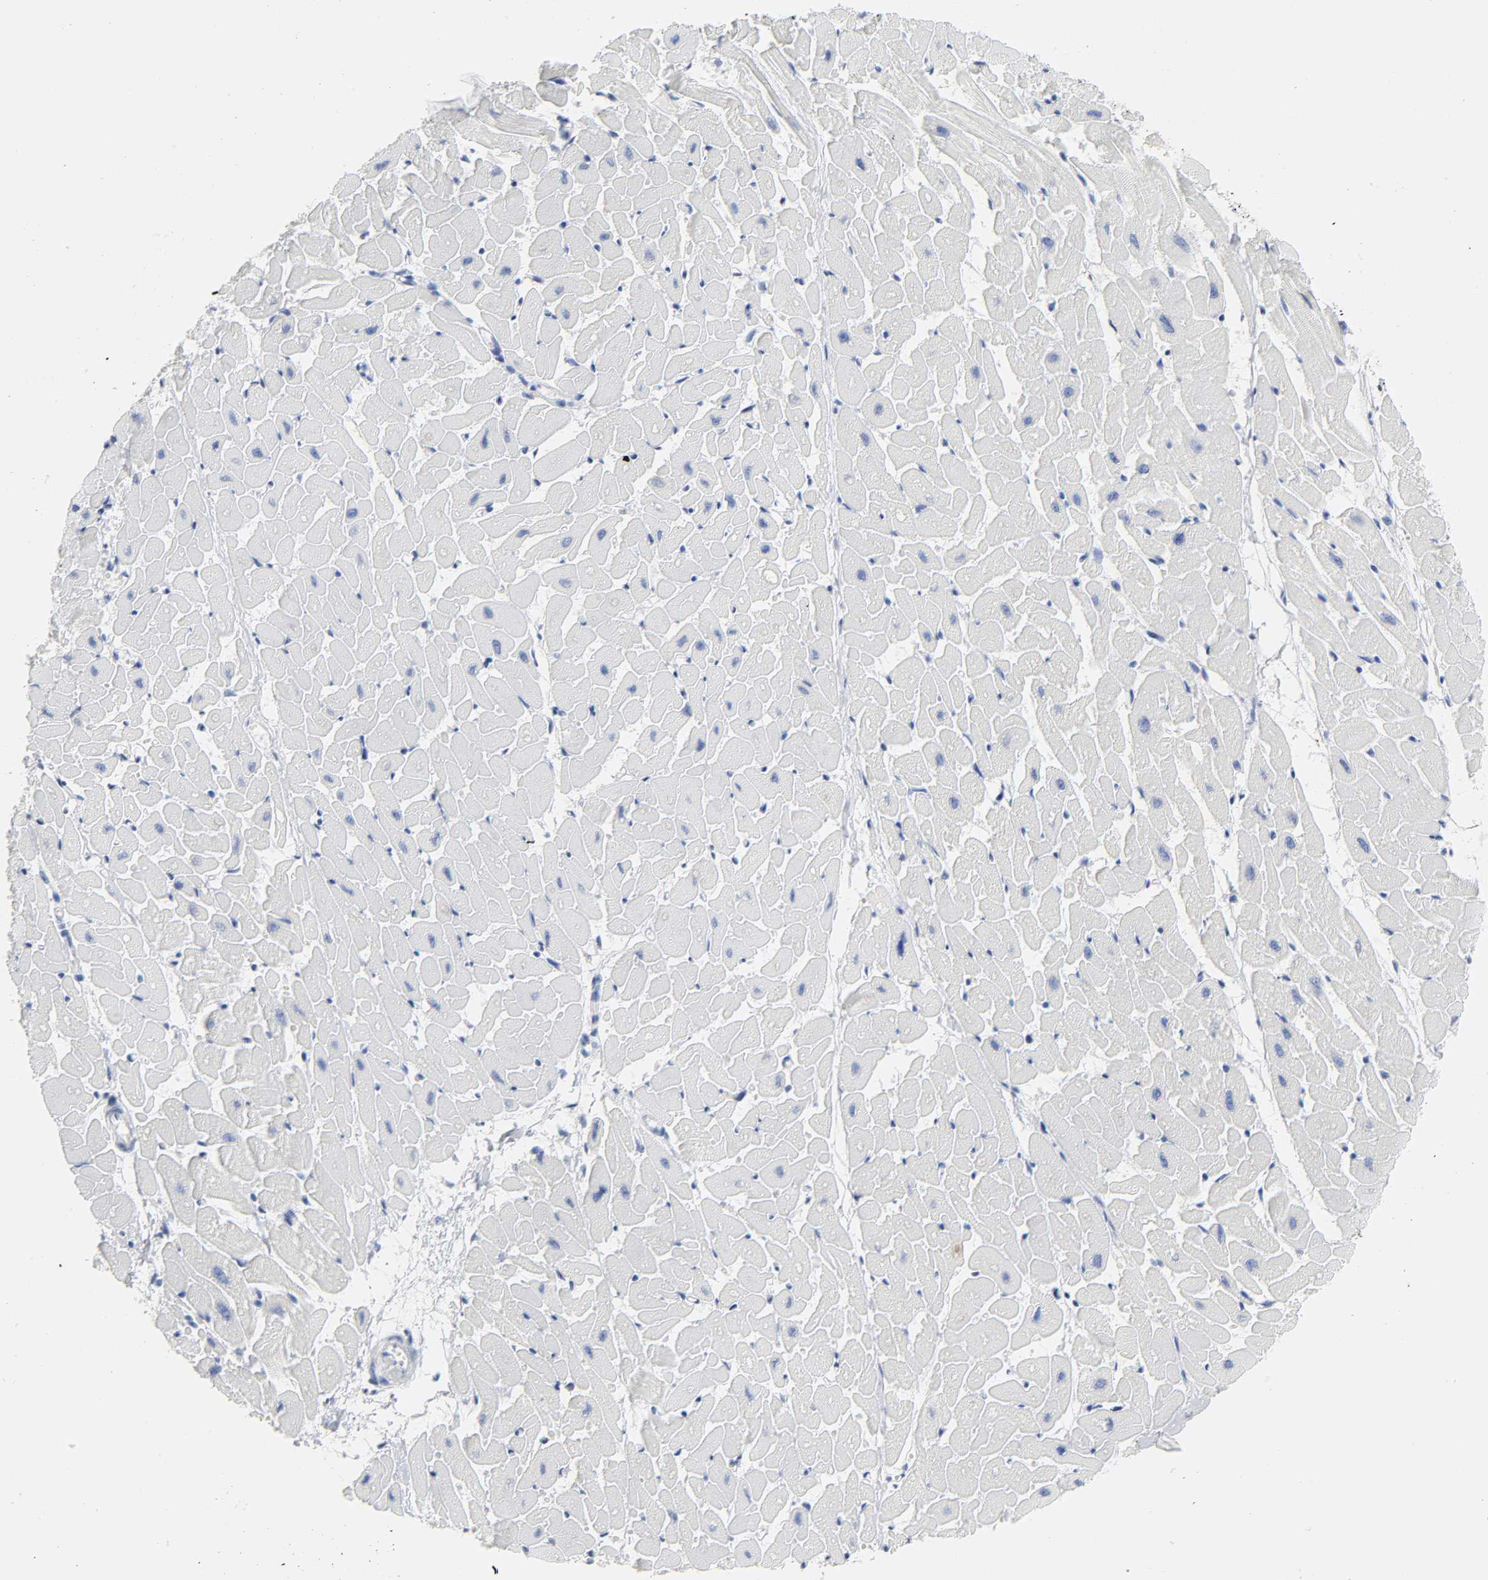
{"staining": {"intensity": "negative", "quantity": "none", "location": "none"}, "tissue": "heart muscle", "cell_type": "Cardiomyocytes", "image_type": "normal", "snomed": [{"axis": "morphology", "description": "Normal tissue, NOS"}, {"axis": "topography", "description": "Heart"}], "caption": "Histopathology image shows no protein positivity in cardiomyocytes of benign heart muscle.", "gene": "ACP3", "patient": {"sex": "female", "age": 19}}